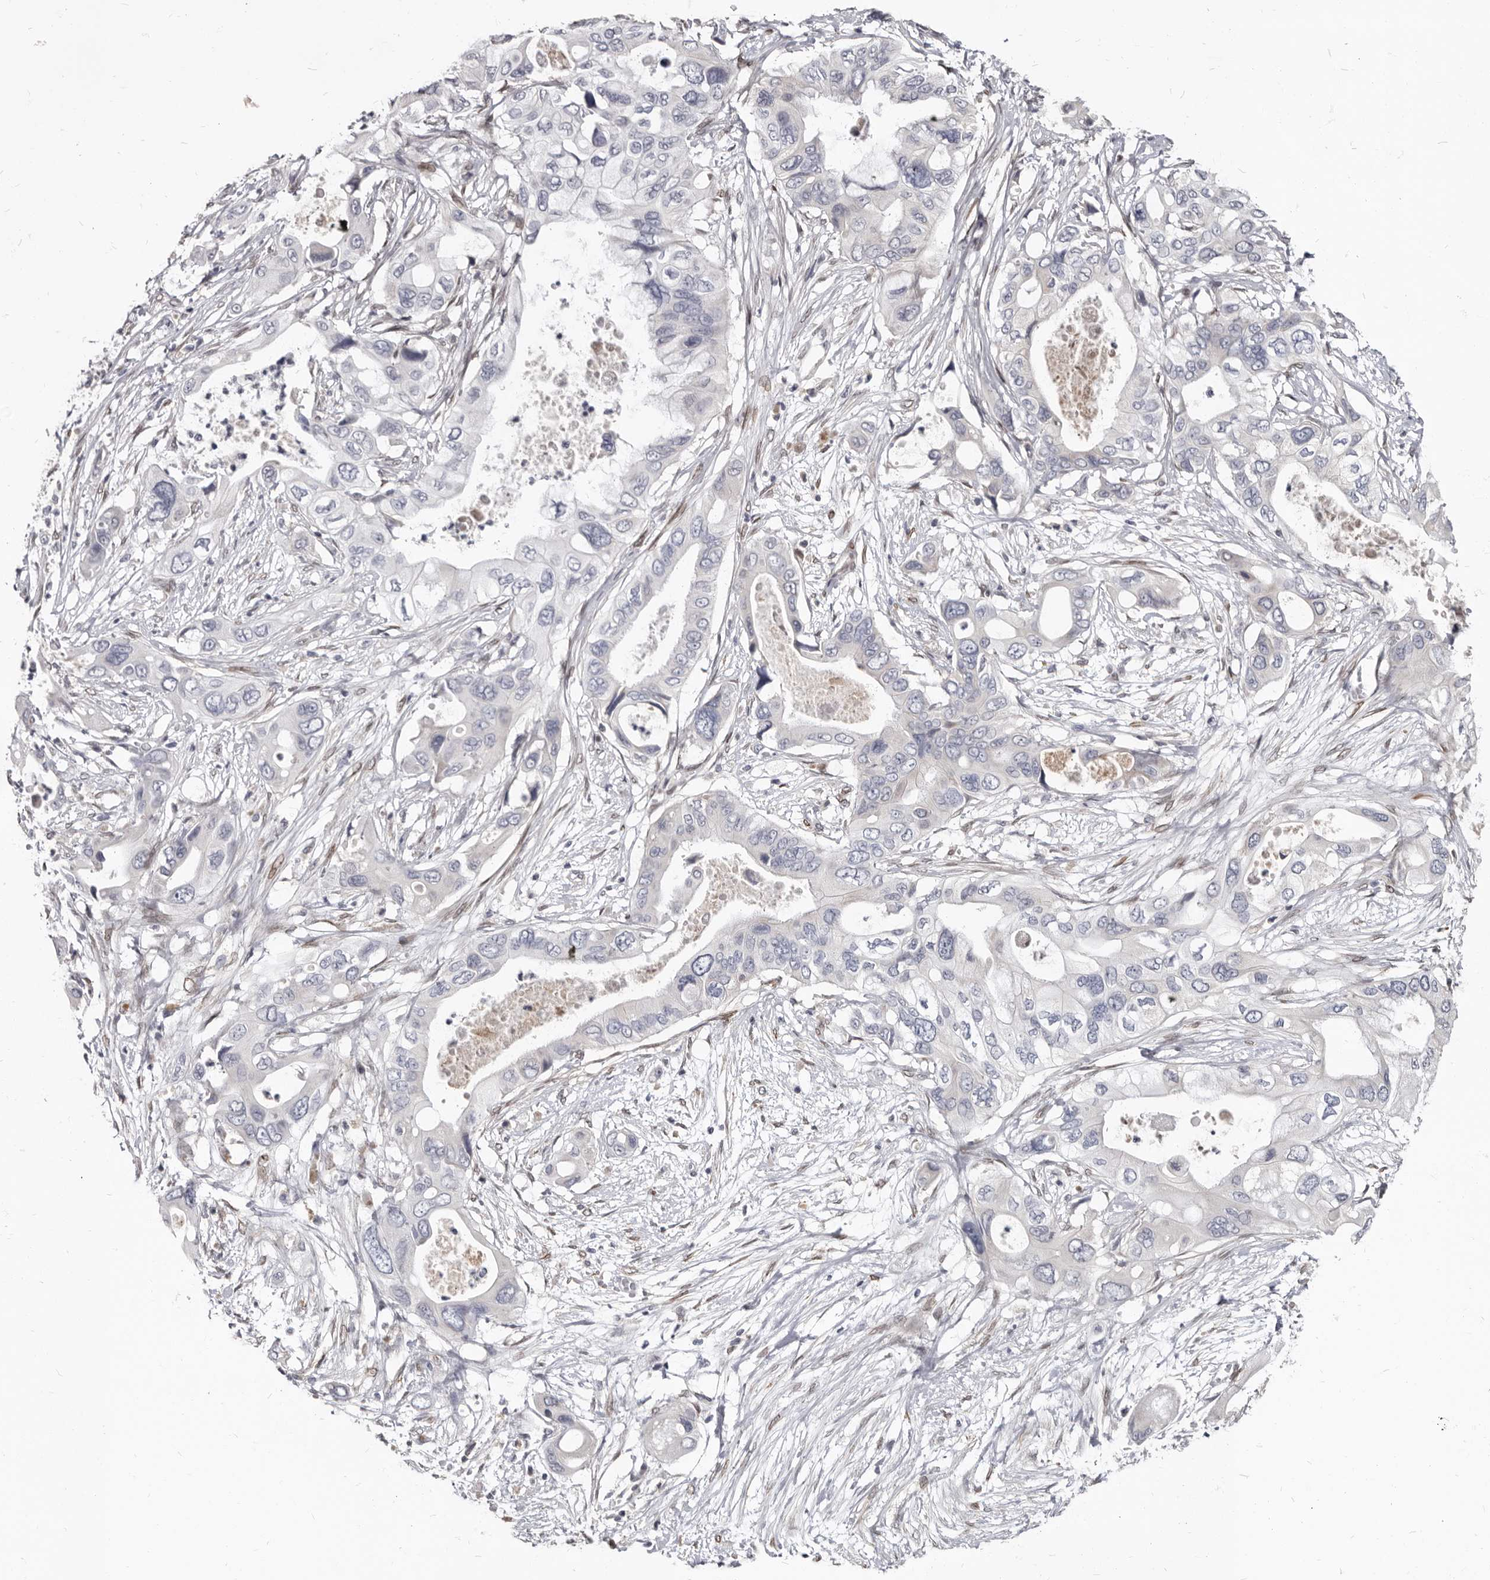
{"staining": {"intensity": "negative", "quantity": "none", "location": "none"}, "tissue": "pancreatic cancer", "cell_type": "Tumor cells", "image_type": "cancer", "snomed": [{"axis": "morphology", "description": "Adenocarcinoma, NOS"}, {"axis": "topography", "description": "Pancreas"}], "caption": "IHC micrograph of neoplastic tissue: human adenocarcinoma (pancreatic) stained with DAB (3,3'-diaminobenzidine) shows no significant protein positivity in tumor cells.", "gene": "MRGPRF", "patient": {"sex": "male", "age": 66}}